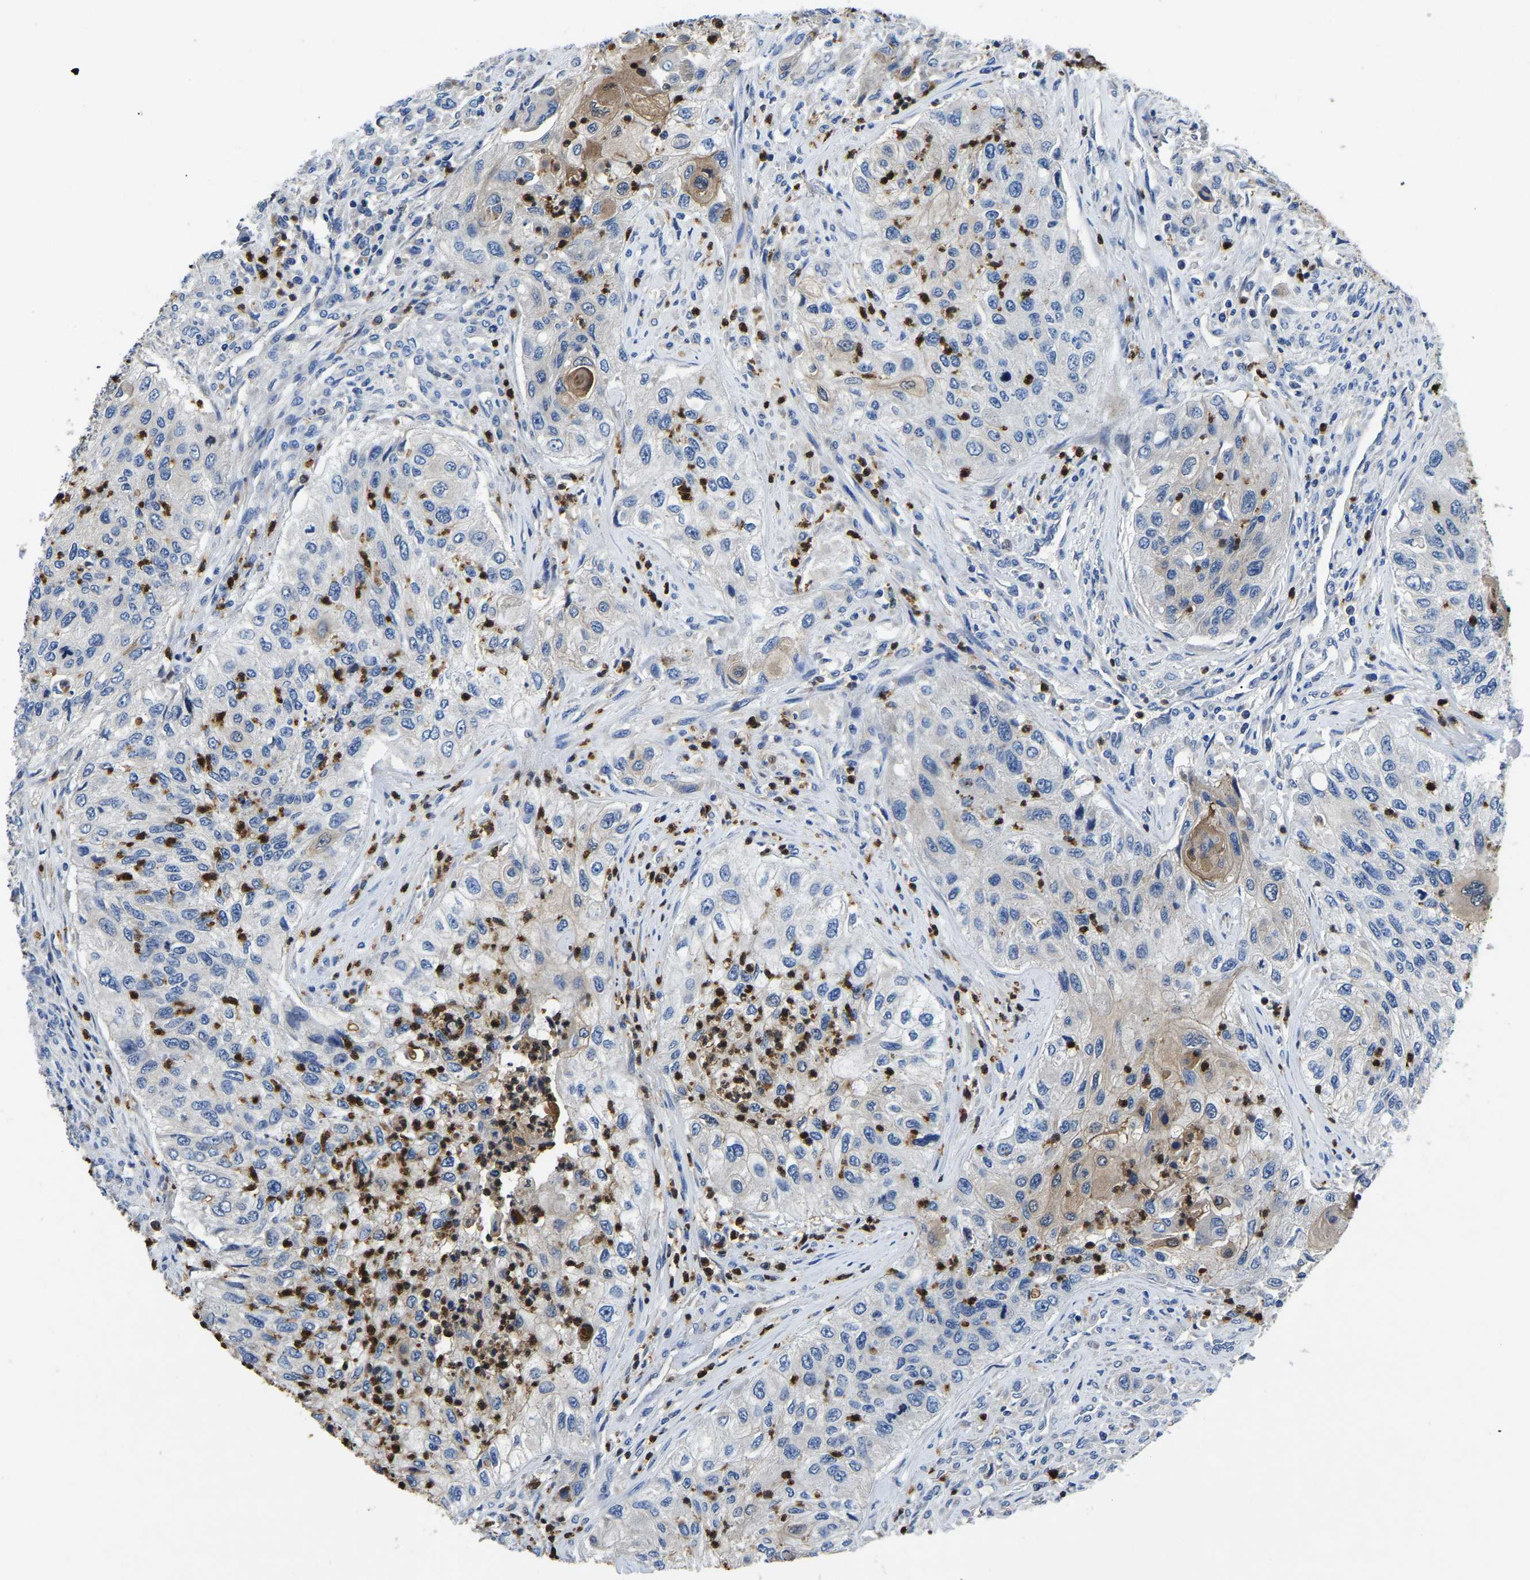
{"staining": {"intensity": "negative", "quantity": "none", "location": "none"}, "tissue": "urothelial cancer", "cell_type": "Tumor cells", "image_type": "cancer", "snomed": [{"axis": "morphology", "description": "Urothelial carcinoma, High grade"}, {"axis": "topography", "description": "Urinary bladder"}], "caption": "IHC image of human urothelial cancer stained for a protein (brown), which demonstrates no positivity in tumor cells.", "gene": "TOR1B", "patient": {"sex": "female", "age": 60}}